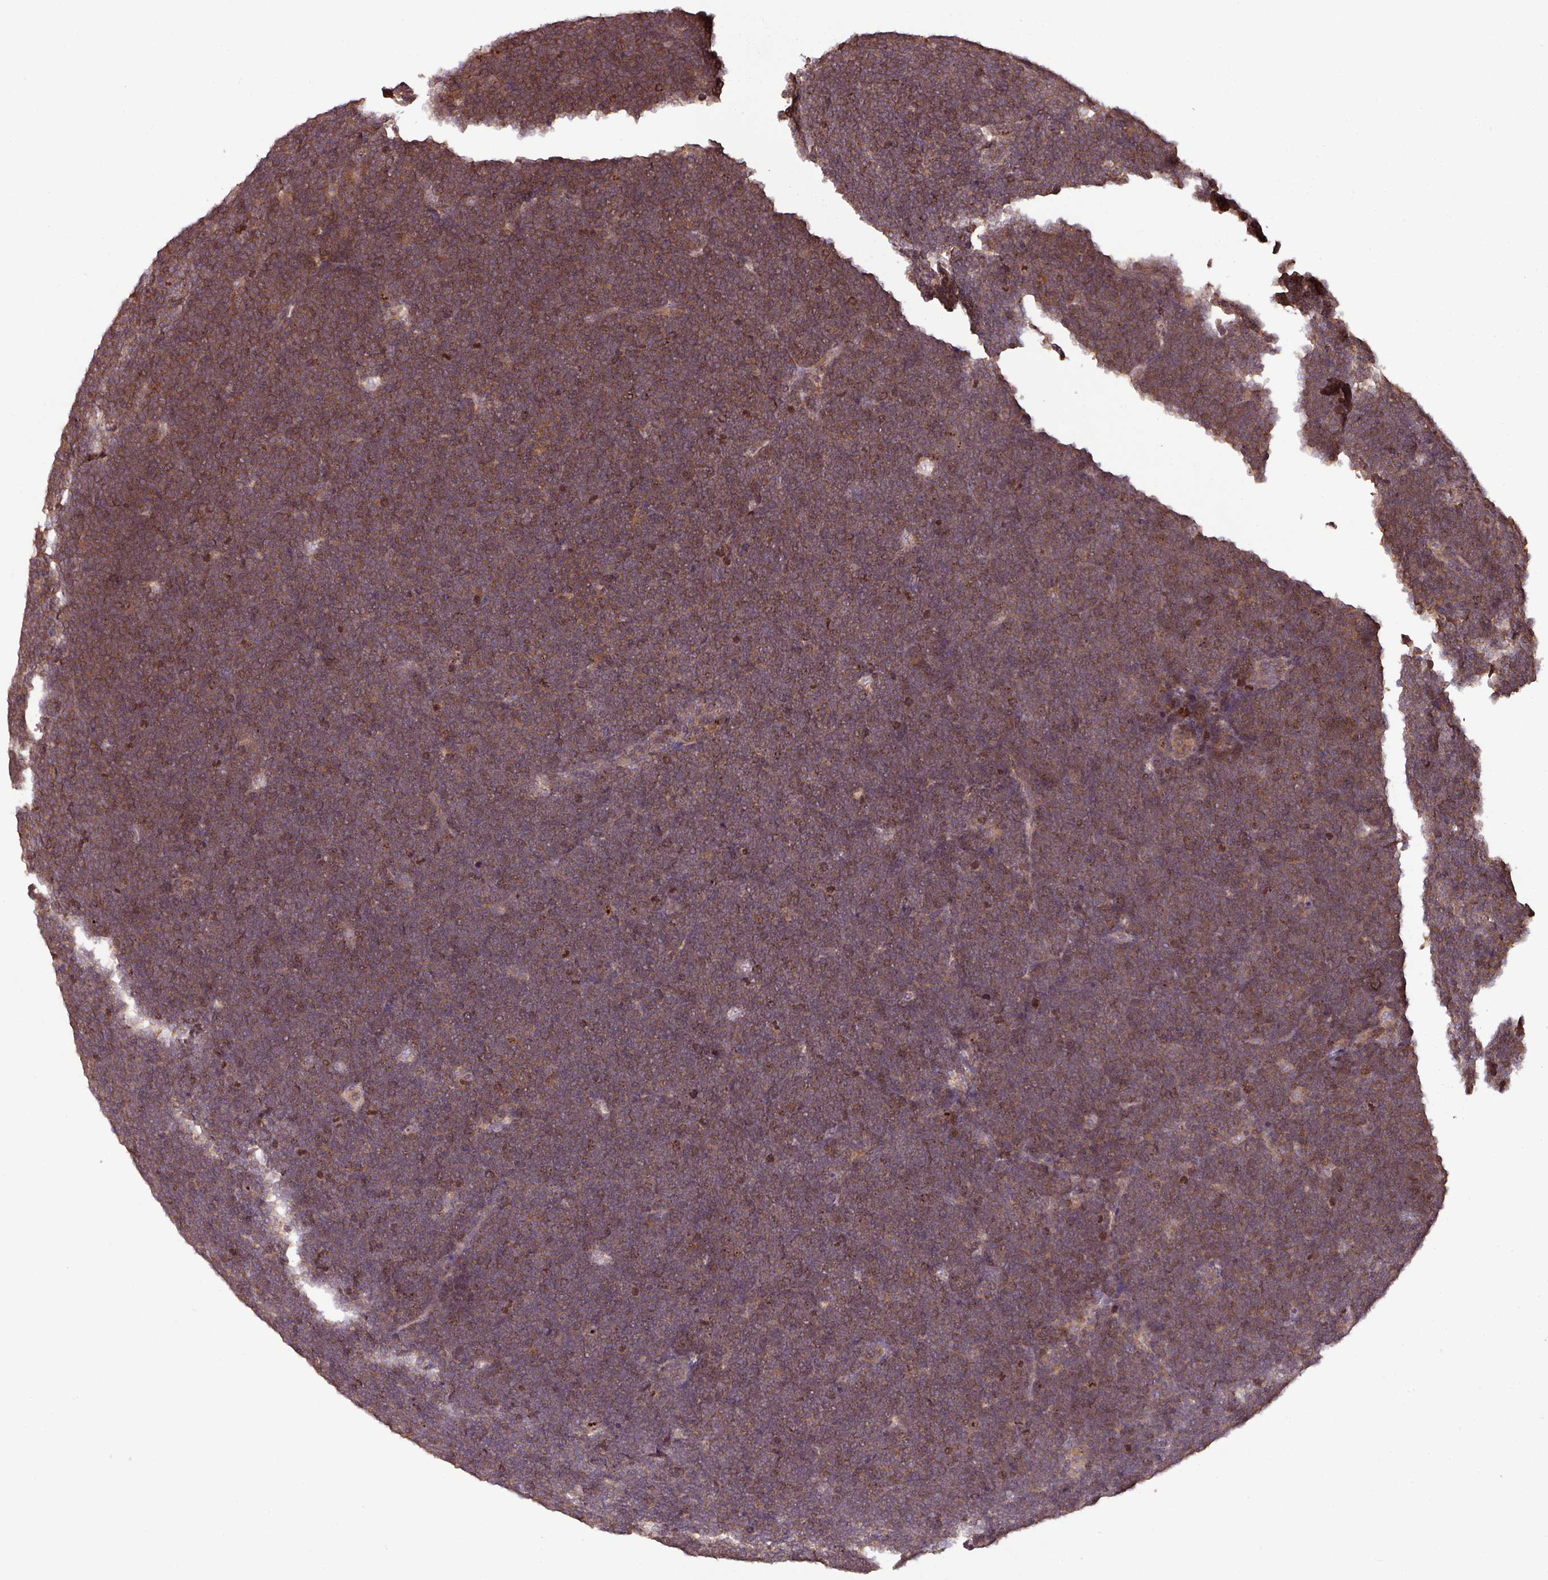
{"staining": {"intensity": "moderate", "quantity": "25%-75%", "location": "cytoplasmic/membranous"}, "tissue": "lymphoma", "cell_type": "Tumor cells", "image_type": "cancer", "snomed": [{"axis": "morphology", "description": "Malignant lymphoma, non-Hodgkin's type, High grade"}, {"axis": "topography", "description": "Lymph node"}], "caption": "Malignant lymphoma, non-Hodgkin's type (high-grade) was stained to show a protein in brown. There is medium levels of moderate cytoplasmic/membranous expression in about 25%-75% of tumor cells.", "gene": "VENTX", "patient": {"sex": "male", "age": 13}}